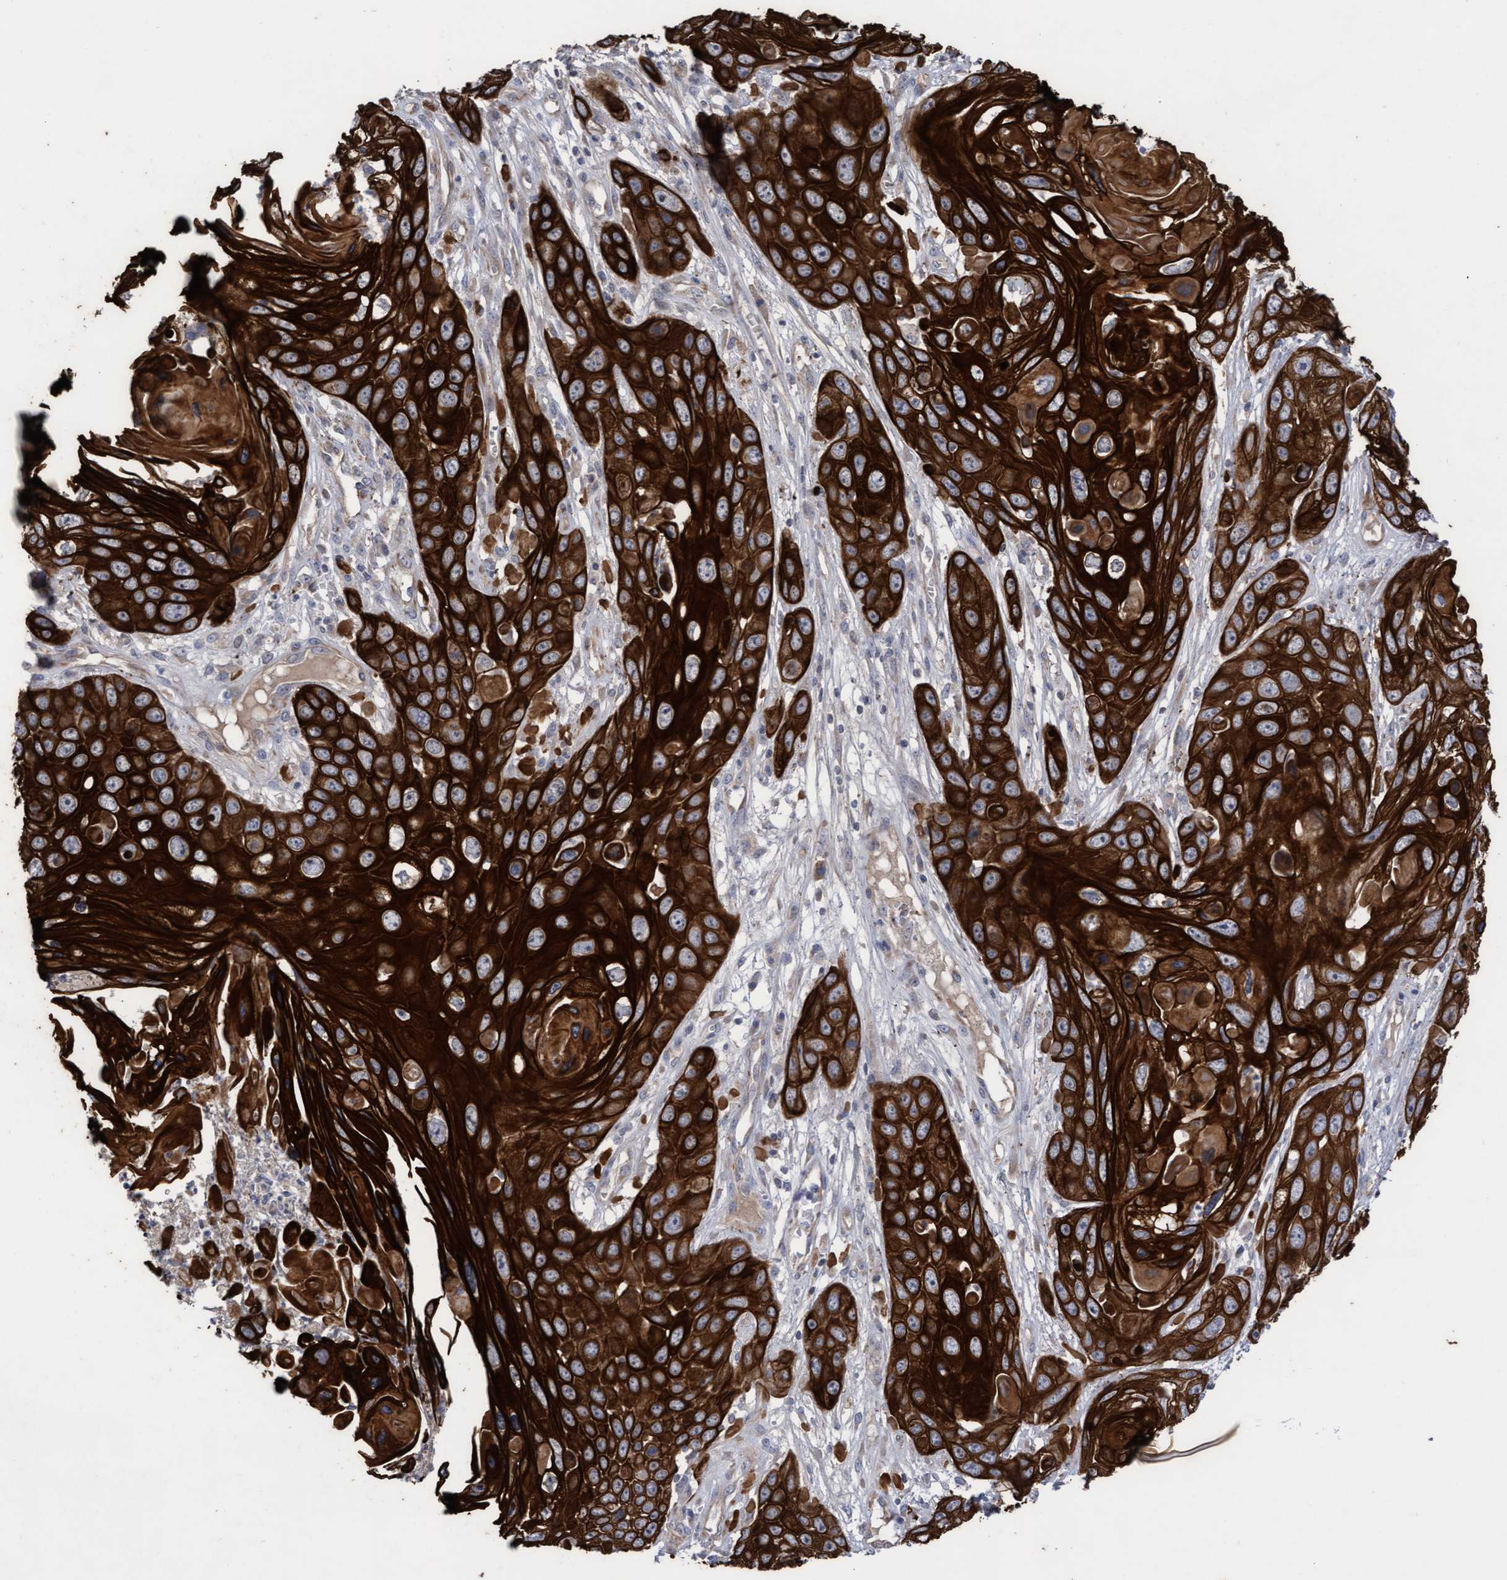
{"staining": {"intensity": "strong", "quantity": ">75%", "location": "cytoplasmic/membranous"}, "tissue": "skin cancer", "cell_type": "Tumor cells", "image_type": "cancer", "snomed": [{"axis": "morphology", "description": "Squamous cell carcinoma, NOS"}, {"axis": "topography", "description": "Skin"}], "caption": "Approximately >75% of tumor cells in skin cancer demonstrate strong cytoplasmic/membranous protein expression as visualized by brown immunohistochemical staining.", "gene": "KRT24", "patient": {"sex": "male", "age": 55}}